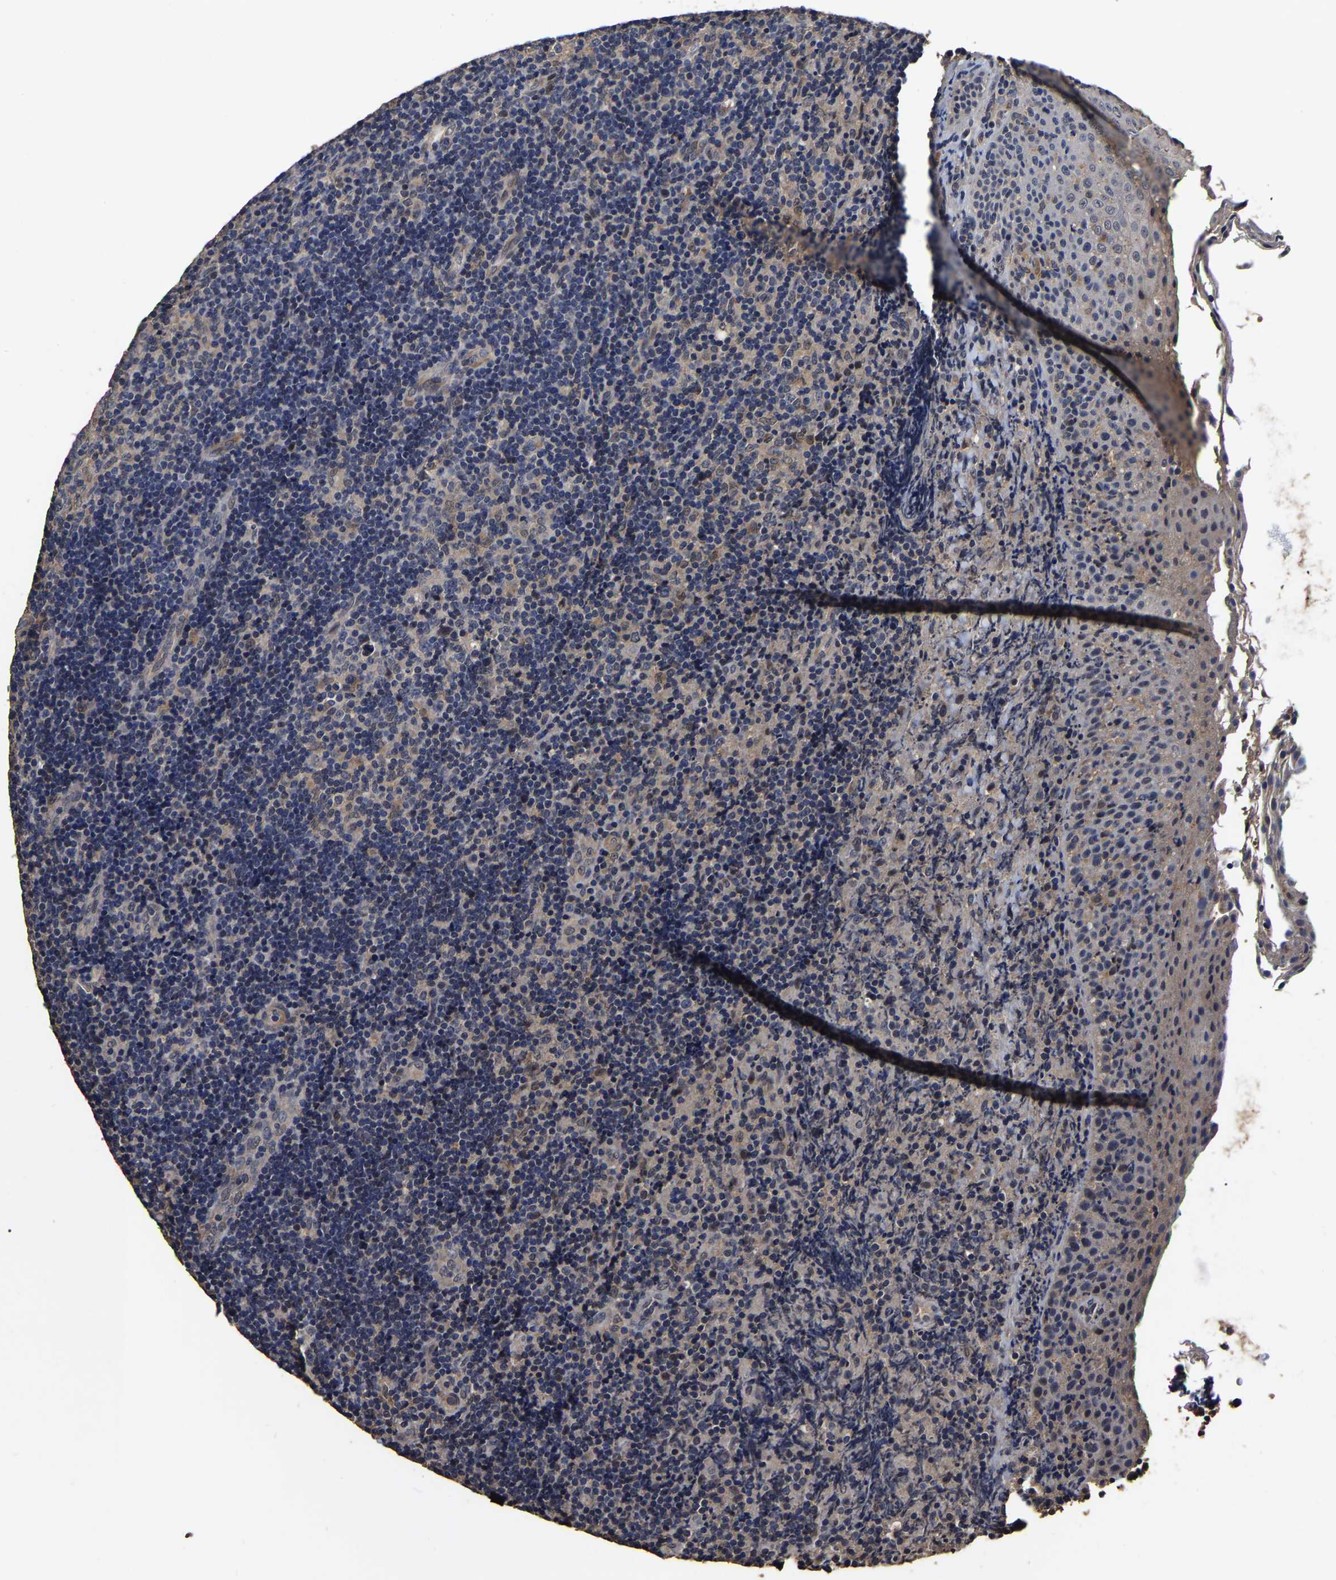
{"staining": {"intensity": "negative", "quantity": "none", "location": "none"}, "tissue": "lymphoma", "cell_type": "Tumor cells", "image_type": "cancer", "snomed": [{"axis": "morphology", "description": "Malignant lymphoma, non-Hodgkin's type, High grade"}, {"axis": "topography", "description": "Tonsil"}], "caption": "Protein analysis of lymphoma displays no significant positivity in tumor cells.", "gene": "STK32C", "patient": {"sex": "female", "age": 36}}